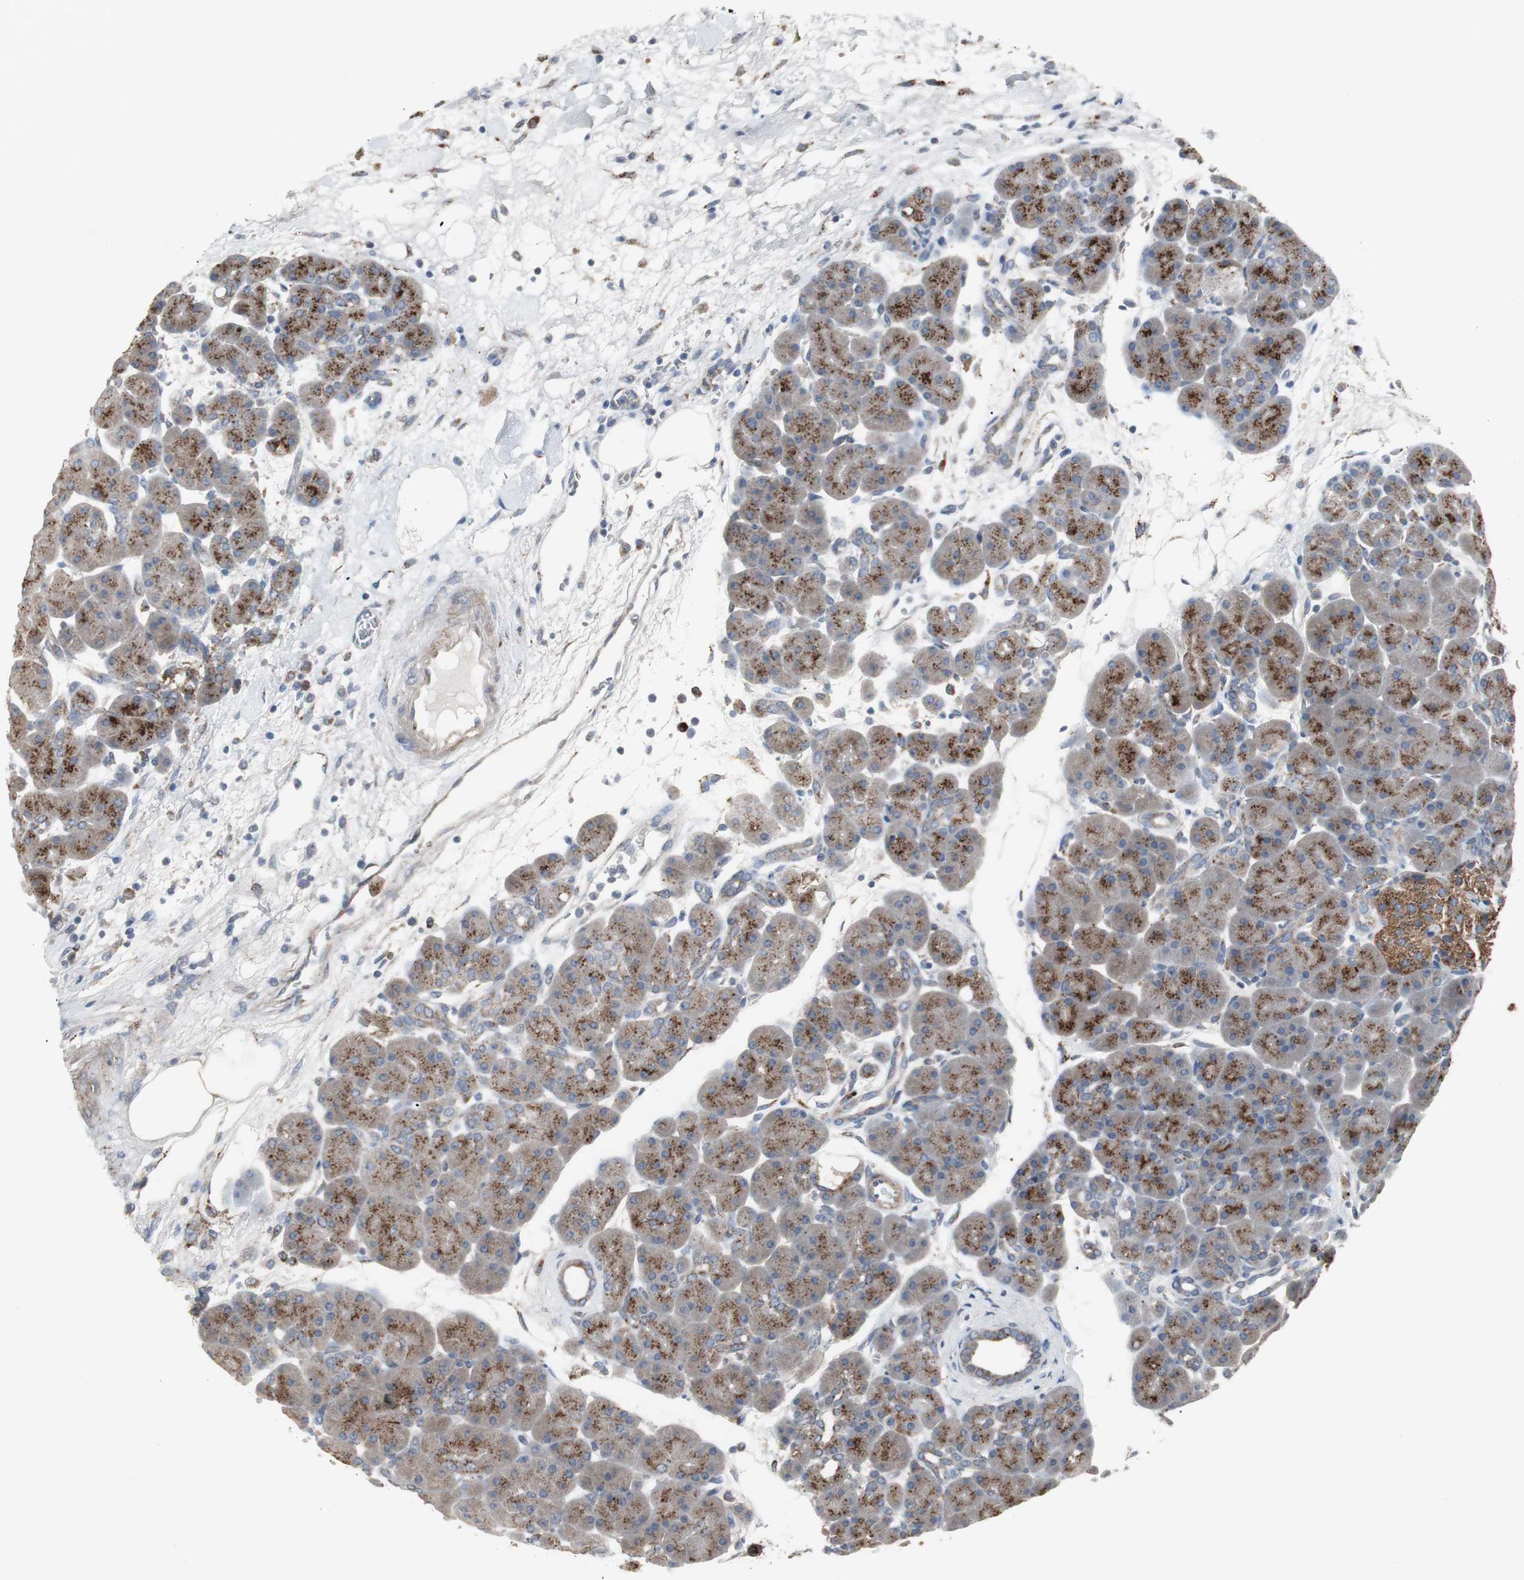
{"staining": {"intensity": "weak", "quantity": ">75%", "location": "cytoplasmic/membranous"}, "tissue": "pancreas", "cell_type": "Exocrine glandular cells", "image_type": "normal", "snomed": [{"axis": "morphology", "description": "Normal tissue, NOS"}, {"axis": "topography", "description": "Pancreas"}], "caption": "DAB (3,3'-diaminobenzidine) immunohistochemical staining of normal human pancreas demonstrates weak cytoplasmic/membranous protein positivity in about >75% of exocrine glandular cells.", "gene": "GBA1", "patient": {"sex": "male", "age": 66}}